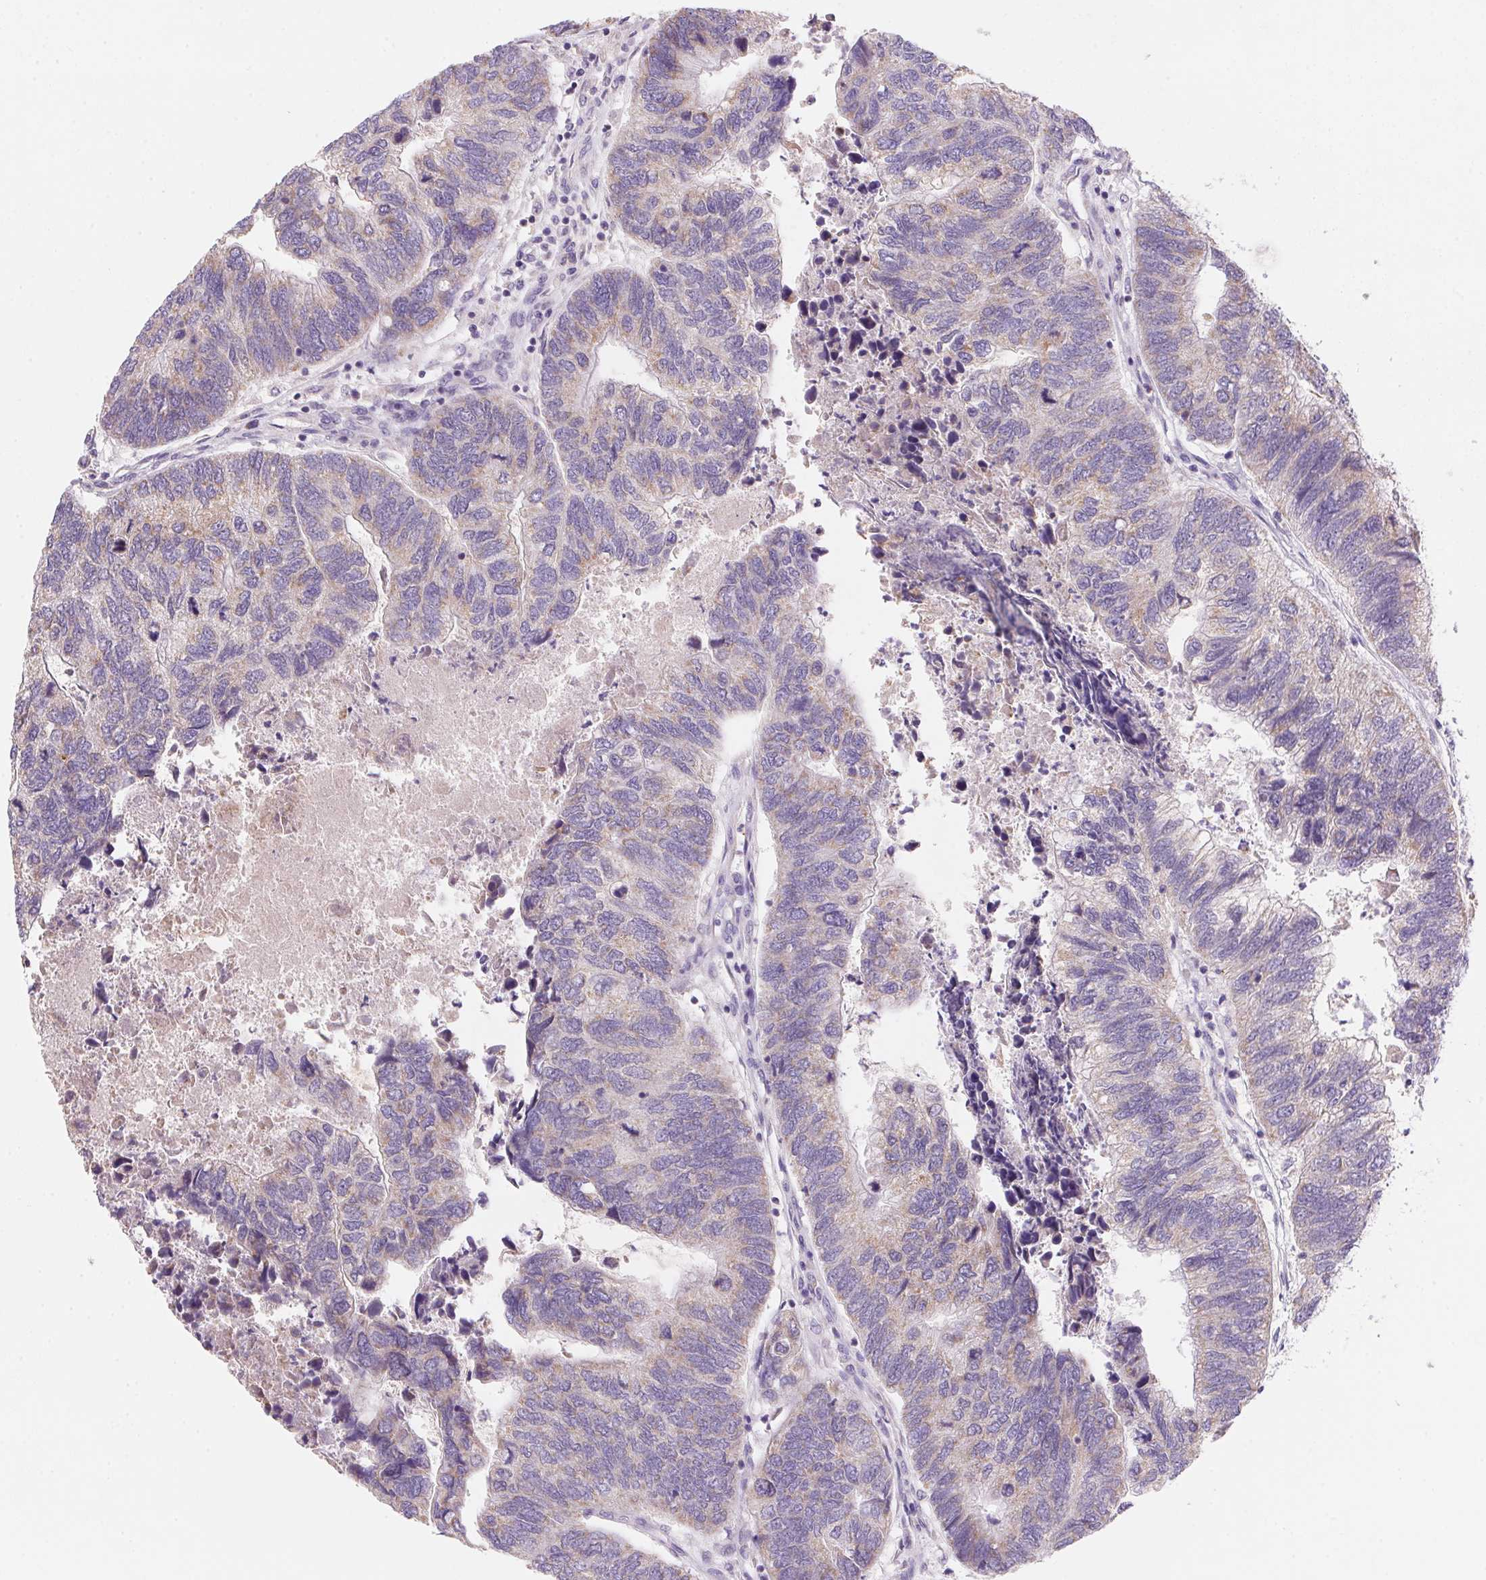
{"staining": {"intensity": "weak", "quantity": "<25%", "location": "cytoplasmic/membranous"}, "tissue": "colorectal cancer", "cell_type": "Tumor cells", "image_type": "cancer", "snomed": [{"axis": "morphology", "description": "Adenocarcinoma, NOS"}, {"axis": "topography", "description": "Colon"}], "caption": "Tumor cells show no significant protein staining in adenocarcinoma (colorectal).", "gene": "DPPA5", "patient": {"sex": "female", "age": 67}}